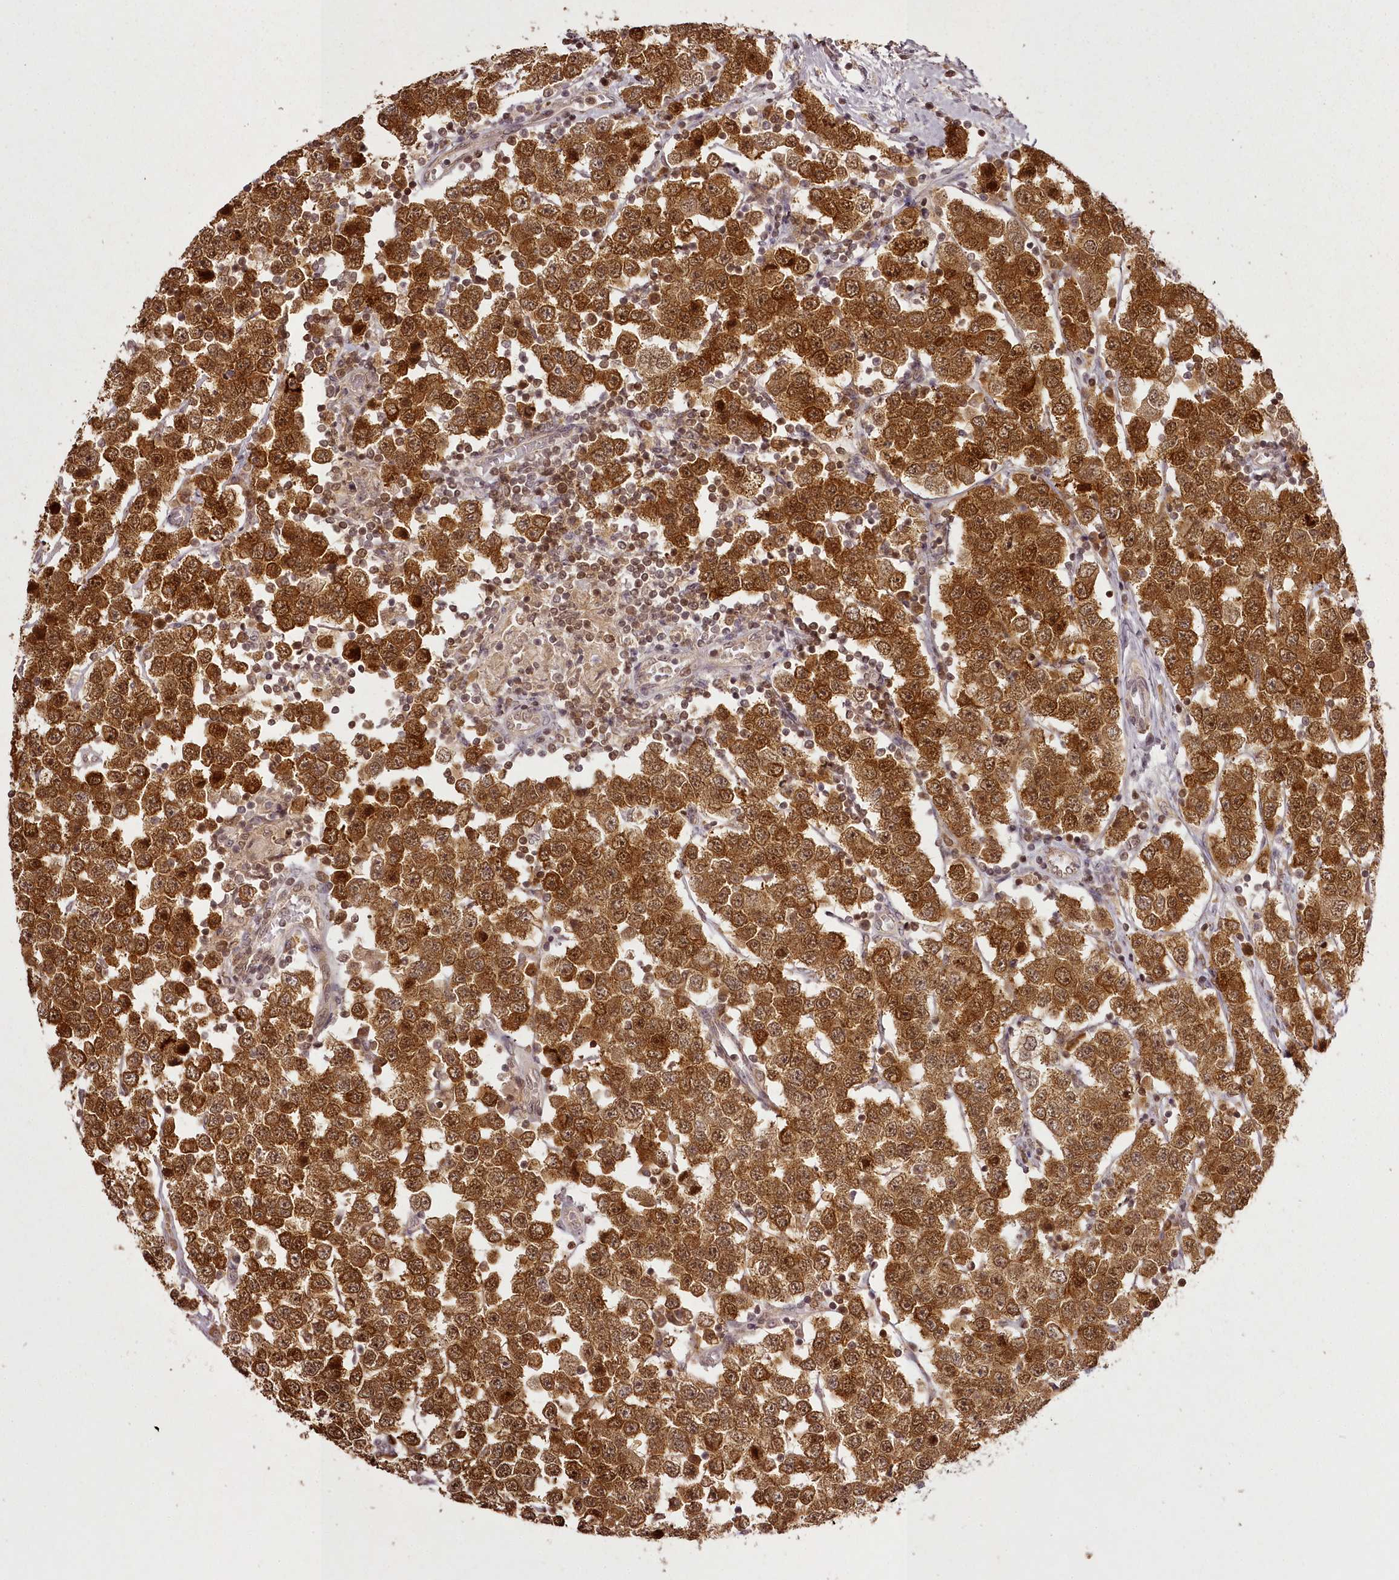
{"staining": {"intensity": "strong", "quantity": ">75%", "location": "cytoplasmic/membranous,nuclear"}, "tissue": "testis cancer", "cell_type": "Tumor cells", "image_type": "cancer", "snomed": [{"axis": "morphology", "description": "Seminoma, NOS"}, {"axis": "topography", "description": "Testis"}], "caption": "Strong cytoplasmic/membranous and nuclear positivity for a protein is identified in approximately >75% of tumor cells of seminoma (testis) using immunohistochemistry.", "gene": "CHCHD2", "patient": {"sex": "male", "age": 28}}